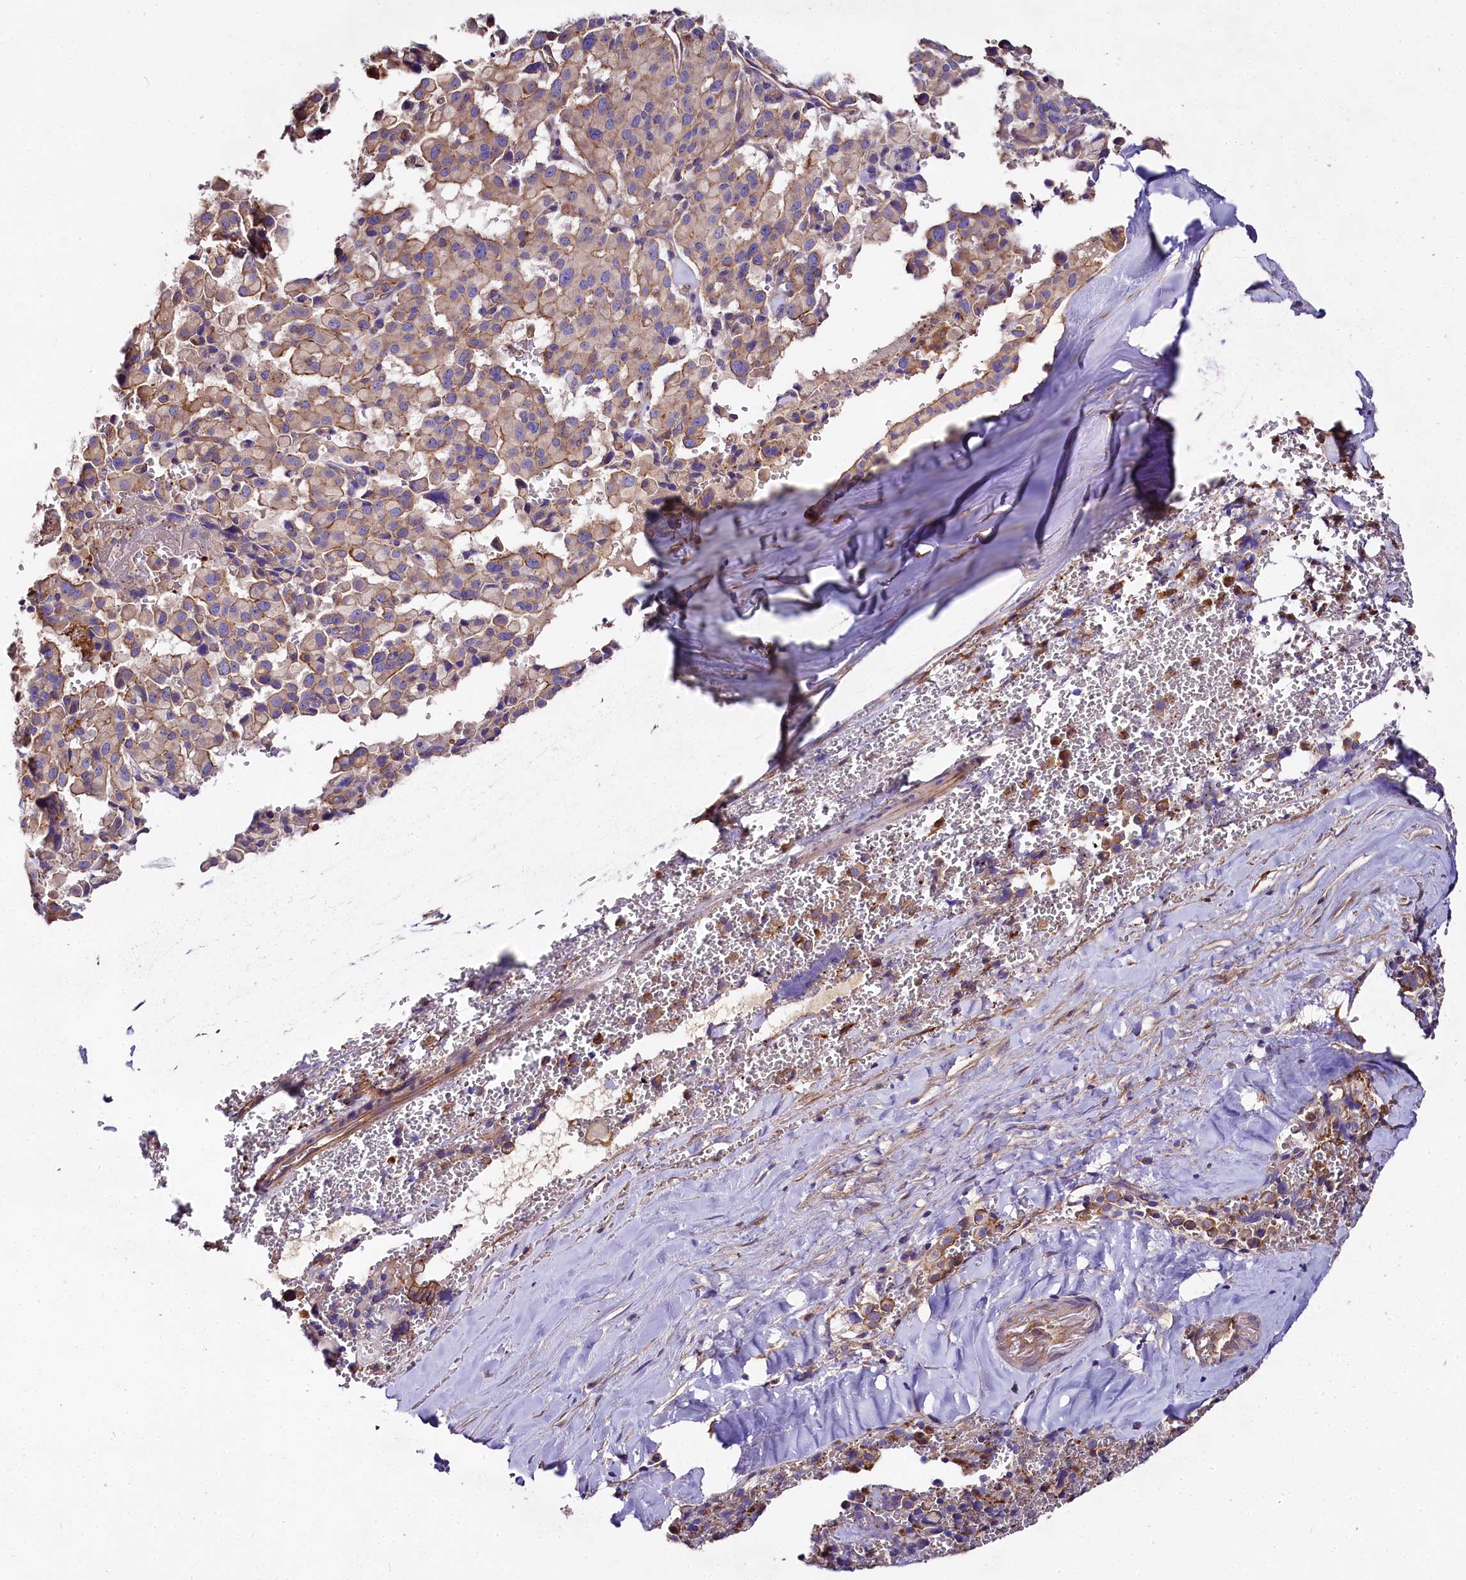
{"staining": {"intensity": "moderate", "quantity": "25%-75%", "location": "cytoplasmic/membranous"}, "tissue": "pancreatic cancer", "cell_type": "Tumor cells", "image_type": "cancer", "snomed": [{"axis": "morphology", "description": "Adenocarcinoma, NOS"}, {"axis": "topography", "description": "Pancreas"}], "caption": "DAB immunohistochemical staining of human pancreatic cancer (adenocarcinoma) demonstrates moderate cytoplasmic/membranous protein staining in about 25%-75% of tumor cells.", "gene": "FCHSD2", "patient": {"sex": "male", "age": 65}}